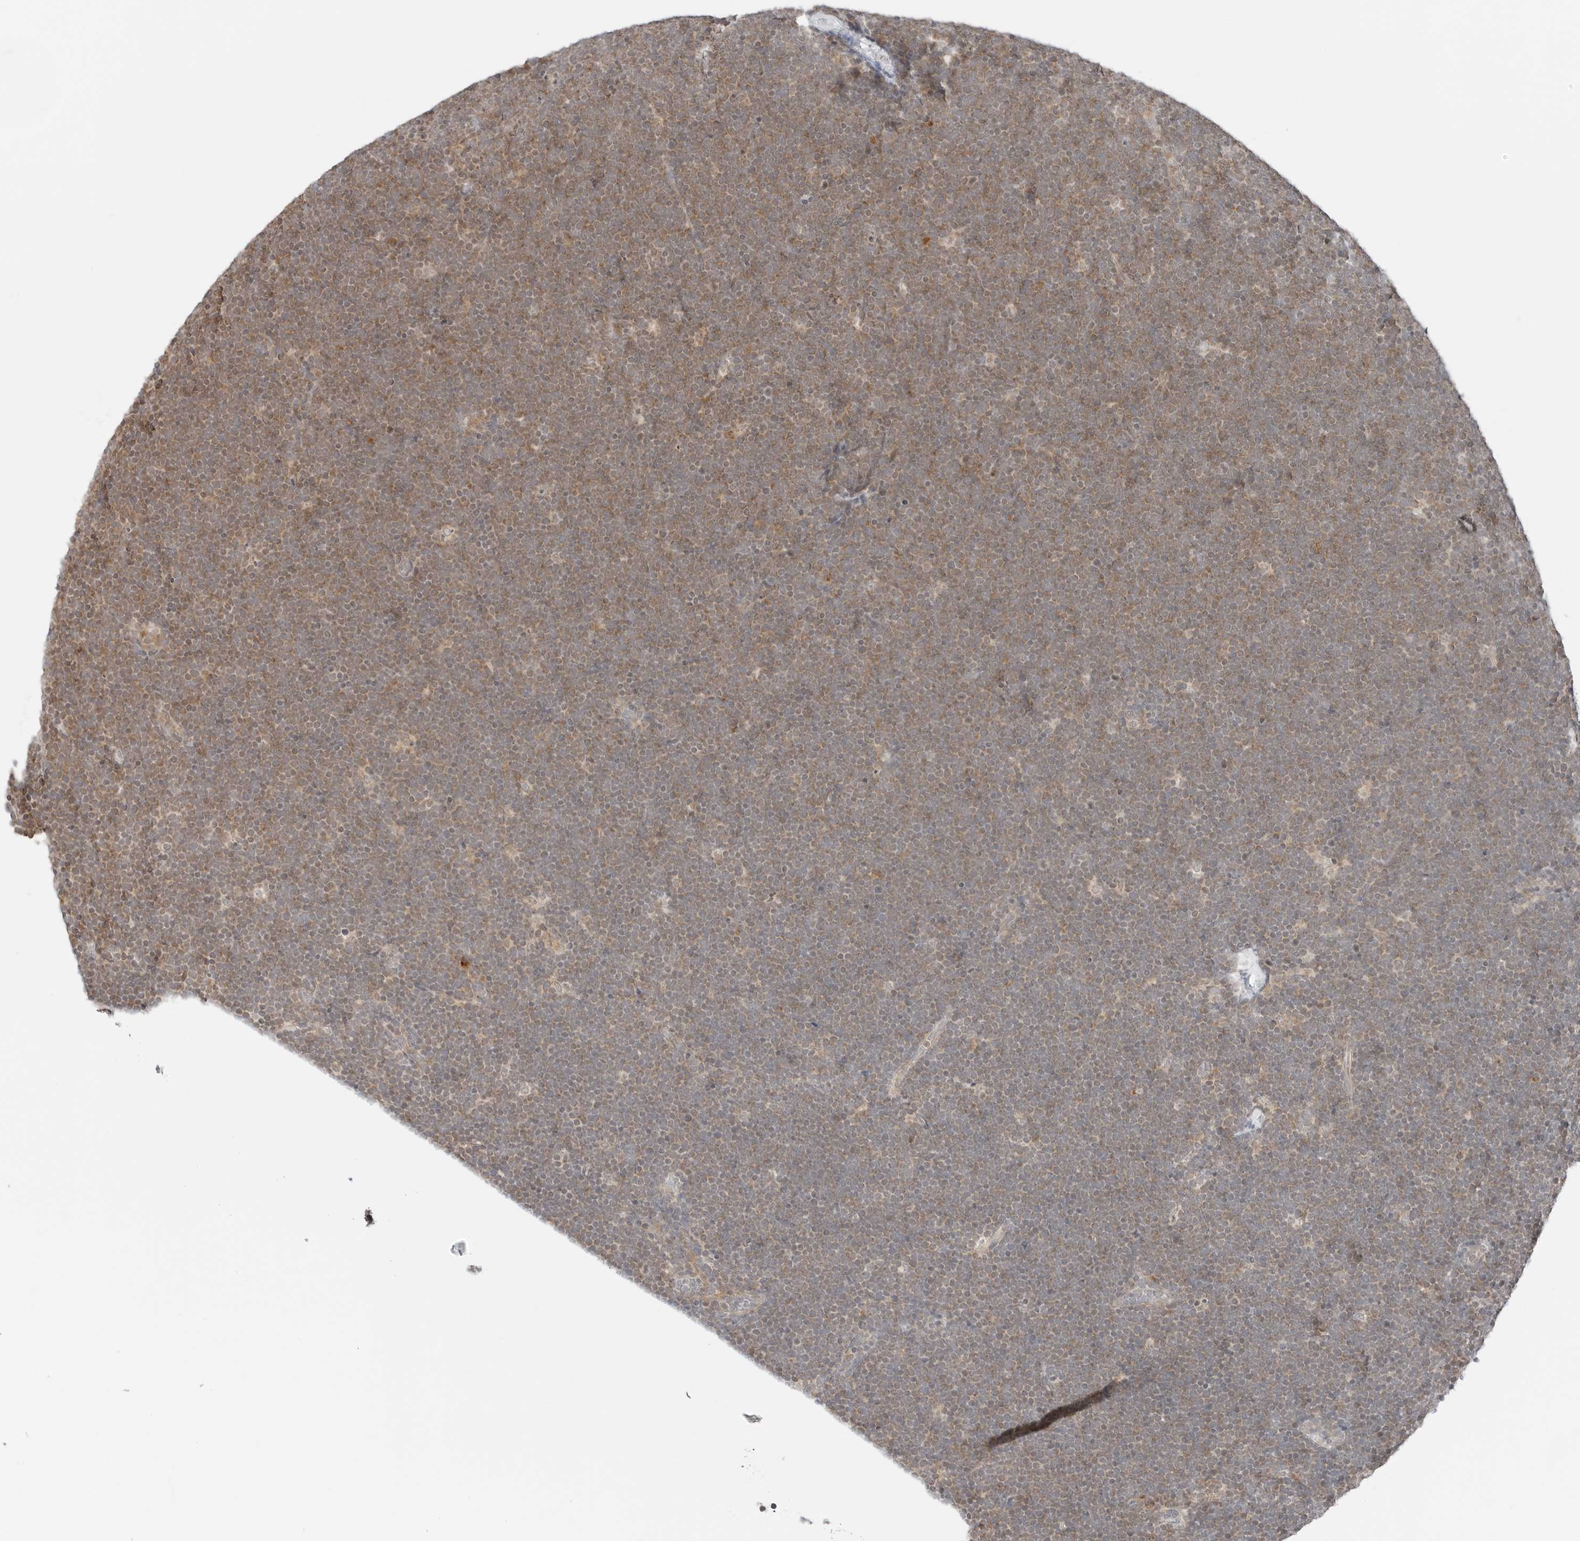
{"staining": {"intensity": "weak", "quantity": "<25%", "location": "cytoplasmic/membranous"}, "tissue": "lymphoma", "cell_type": "Tumor cells", "image_type": "cancer", "snomed": [{"axis": "morphology", "description": "Malignant lymphoma, non-Hodgkin's type, High grade"}, {"axis": "topography", "description": "Lymph node"}], "caption": "DAB immunohistochemical staining of lymphoma exhibits no significant positivity in tumor cells.", "gene": "IQCC", "patient": {"sex": "male", "age": 13}}